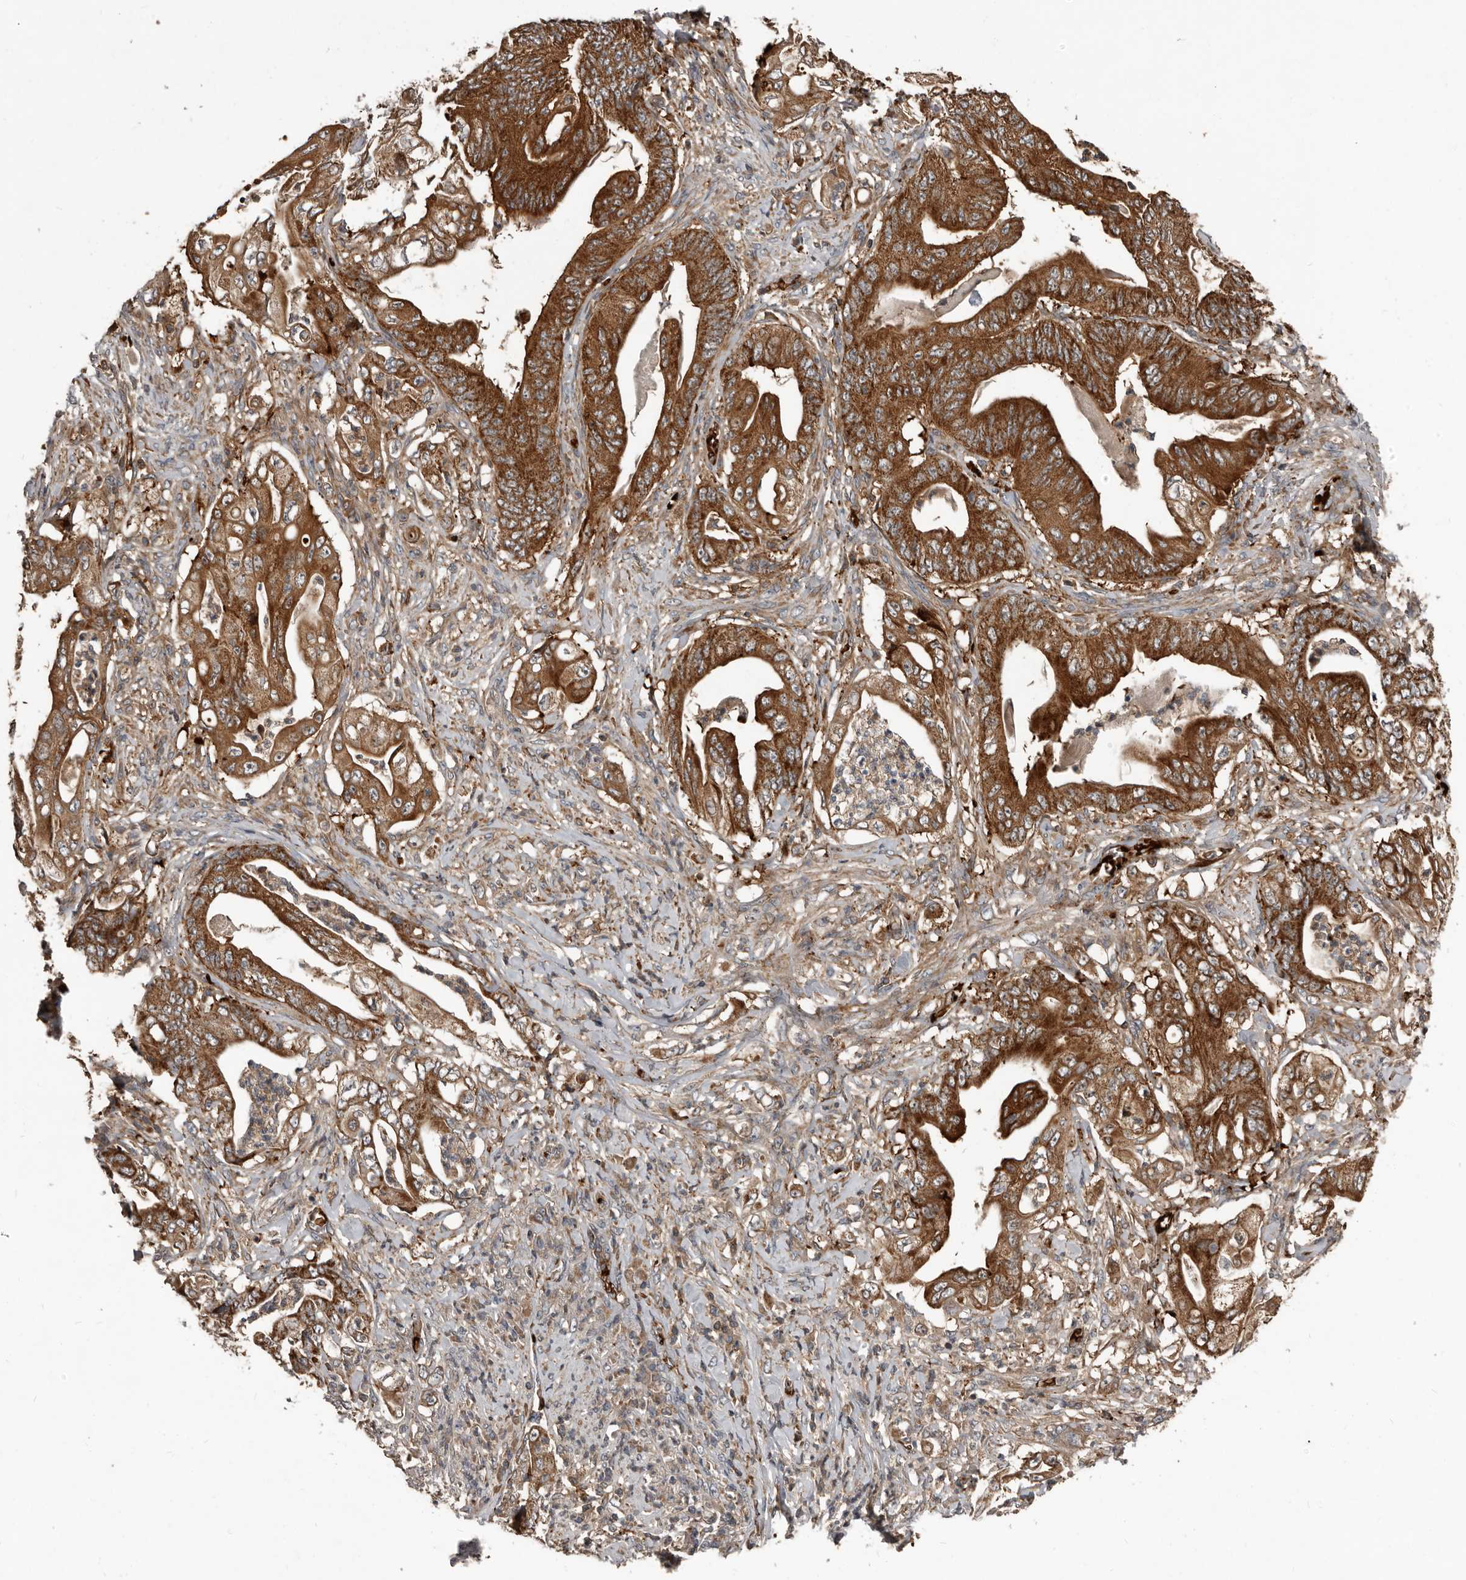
{"staining": {"intensity": "strong", "quantity": ">75%", "location": "cytoplasmic/membranous"}, "tissue": "stomach cancer", "cell_type": "Tumor cells", "image_type": "cancer", "snomed": [{"axis": "morphology", "description": "Adenocarcinoma, NOS"}, {"axis": "topography", "description": "Stomach"}], "caption": "IHC (DAB (3,3'-diaminobenzidine)) staining of stomach cancer (adenocarcinoma) demonstrates strong cytoplasmic/membranous protein positivity in approximately >75% of tumor cells.", "gene": "FBXO31", "patient": {"sex": "female", "age": 73}}